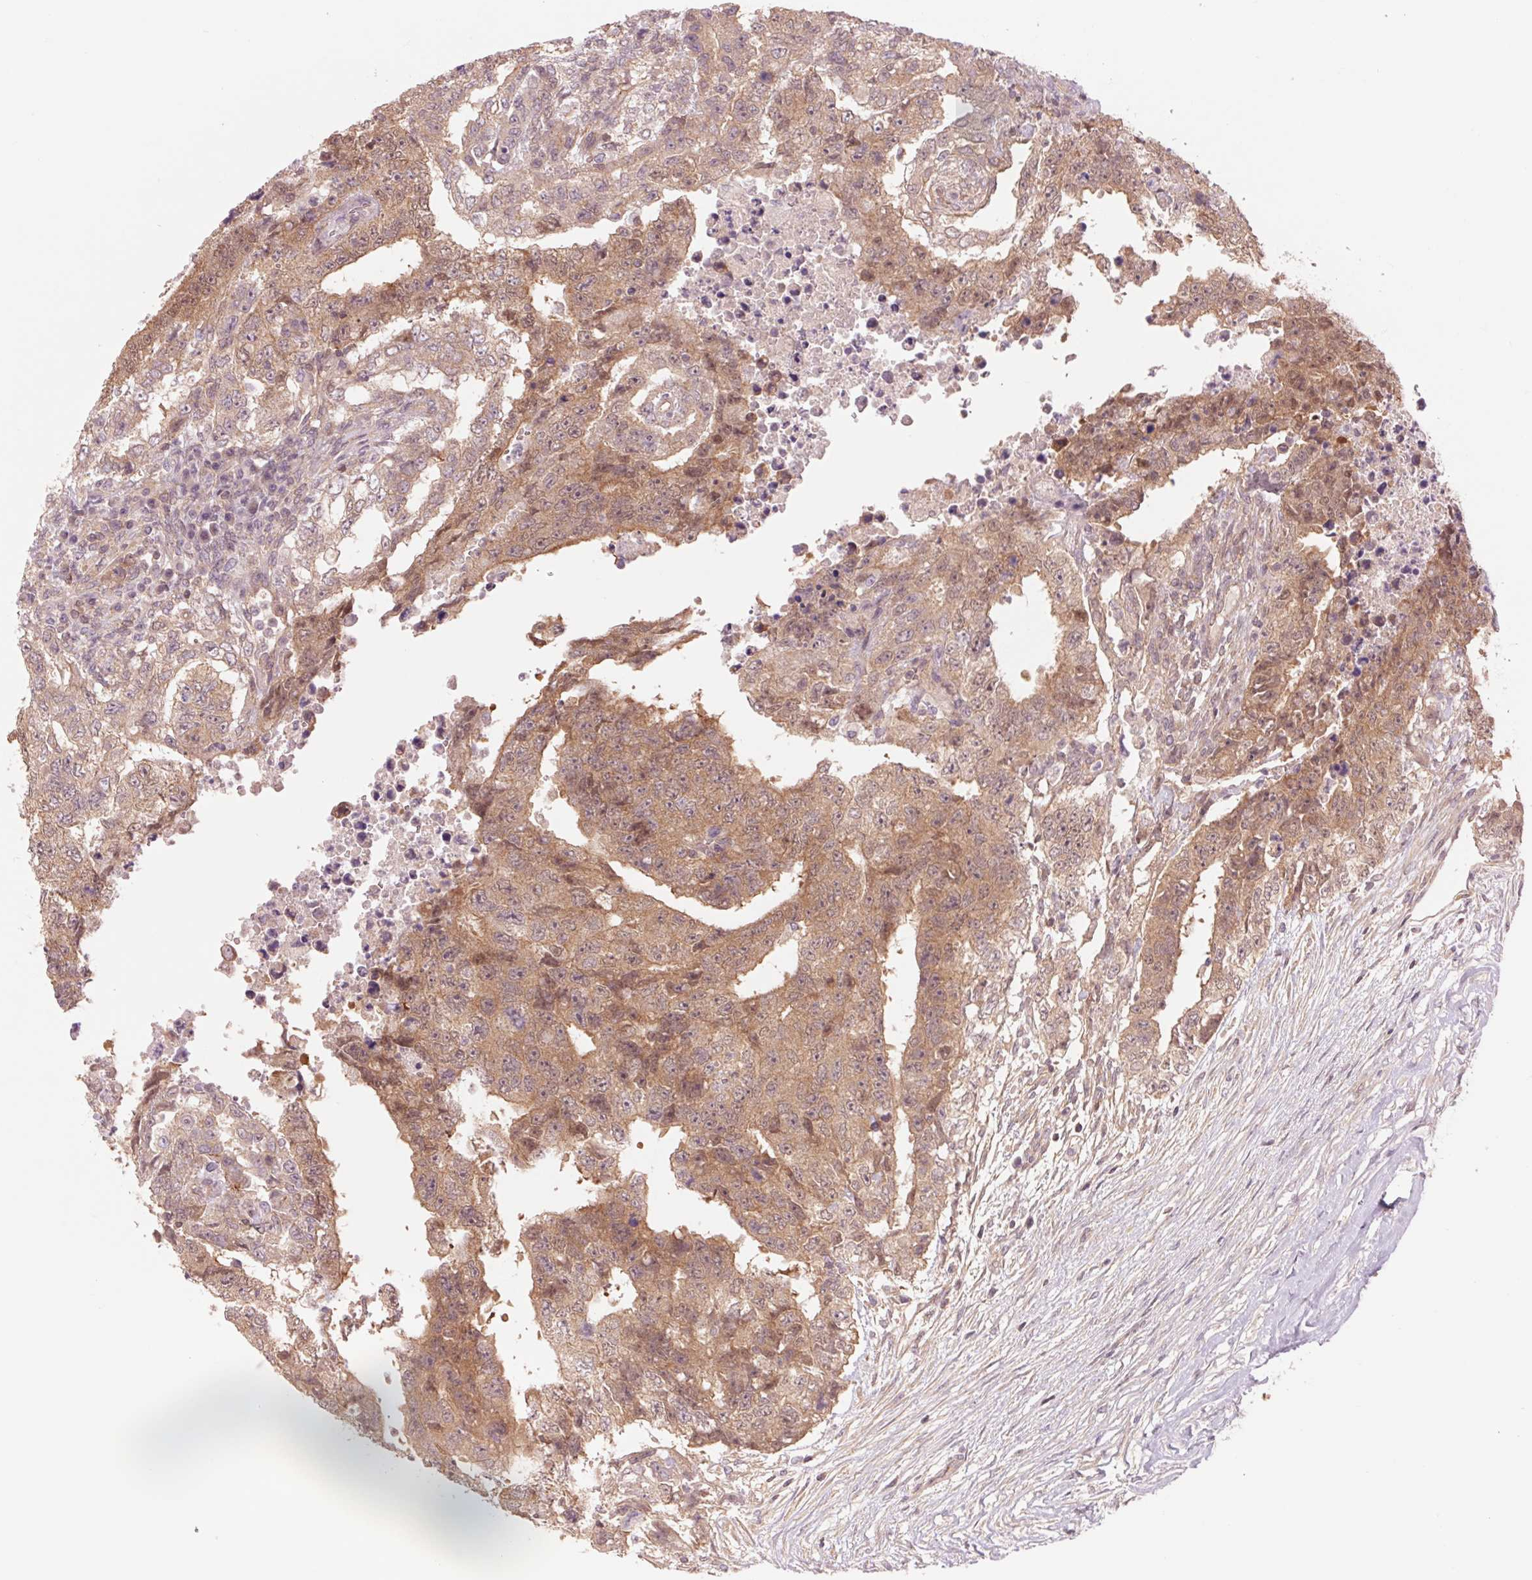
{"staining": {"intensity": "moderate", "quantity": ">75%", "location": "cytoplasmic/membranous"}, "tissue": "testis cancer", "cell_type": "Tumor cells", "image_type": "cancer", "snomed": [{"axis": "morphology", "description": "Carcinoma, Embryonal, NOS"}, {"axis": "topography", "description": "Testis"}], "caption": "Protein expression by immunohistochemistry demonstrates moderate cytoplasmic/membranous staining in about >75% of tumor cells in testis cancer.", "gene": "SH3RF2", "patient": {"sex": "male", "age": 24}}